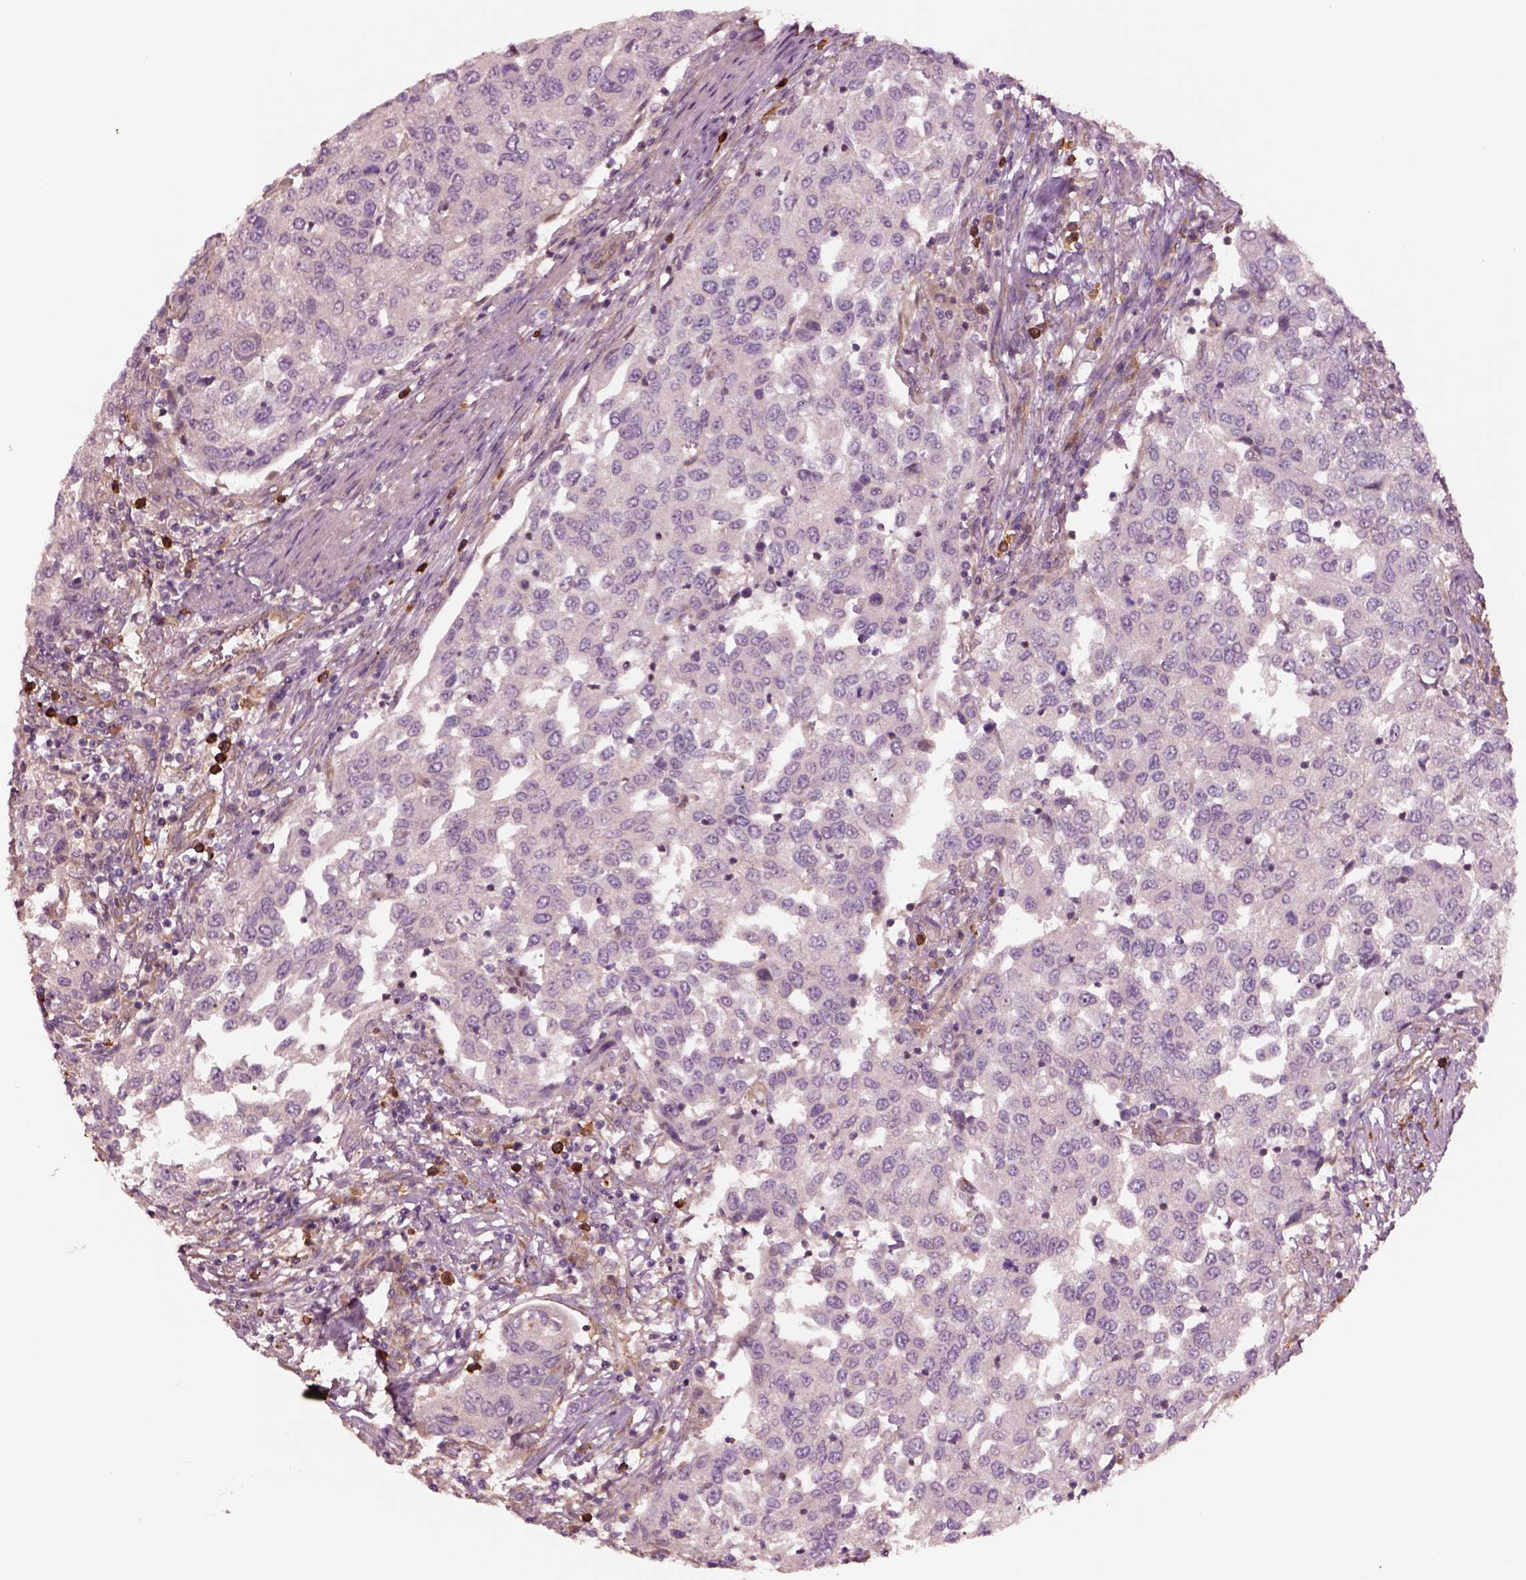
{"staining": {"intensity": "negative", "quantity": "none", "location": "none"}, "tissue": "urothelial cancer", "cell_type": "Tumor cells", "image_type": "cancer", "snomed": [{"axis": "morphology", "description": "Urothelial carcinoma, High grade"}, {"axis": "topography", "description": "Urinary bladder"}], "caption": "Photomicrograph shows no significant protein staining in tumor cells of urothelial cancer.", "gene": "HTR1B", "patient": {"sex": "female", "age": 78}}